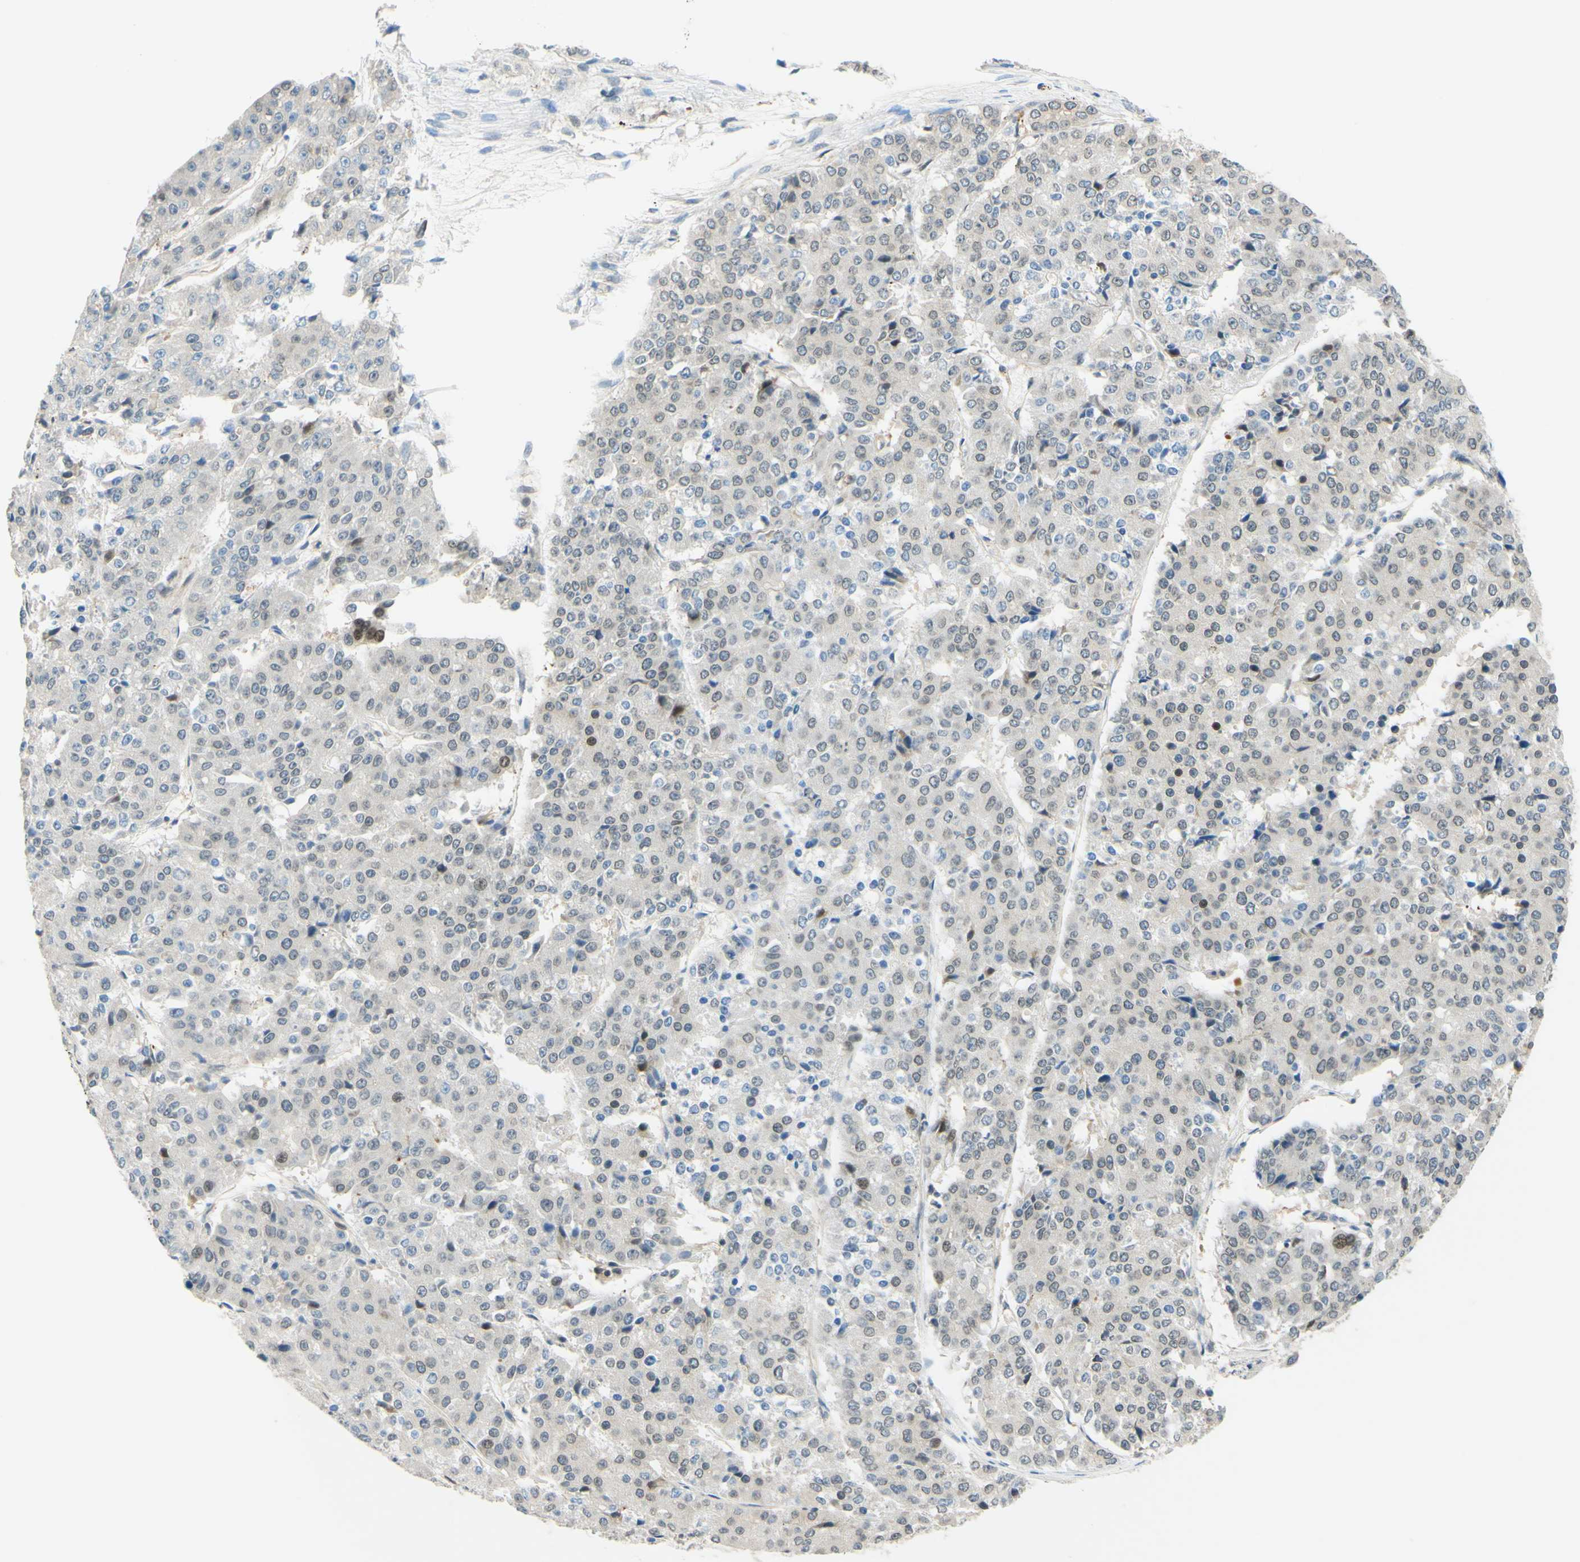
{"staining": {"intensity": "weak", "quantity": "<25%", "location": "nuclear"}, "tissue": "pancreatic cancer", "cell_type": "Tumor cells", "image_type": "cancer", "snomed": [{"axis": "morphology", "description": "Adenocarcinoma, NOS"}, {"axis": "topography", "description": "Pancreas"}], "caption": "The image reveals no staining of tumor cells in adenocarcinoma (pancreatic).", "gene": "C2CD2L", "patient": {"sex": "male", "age": 50}}